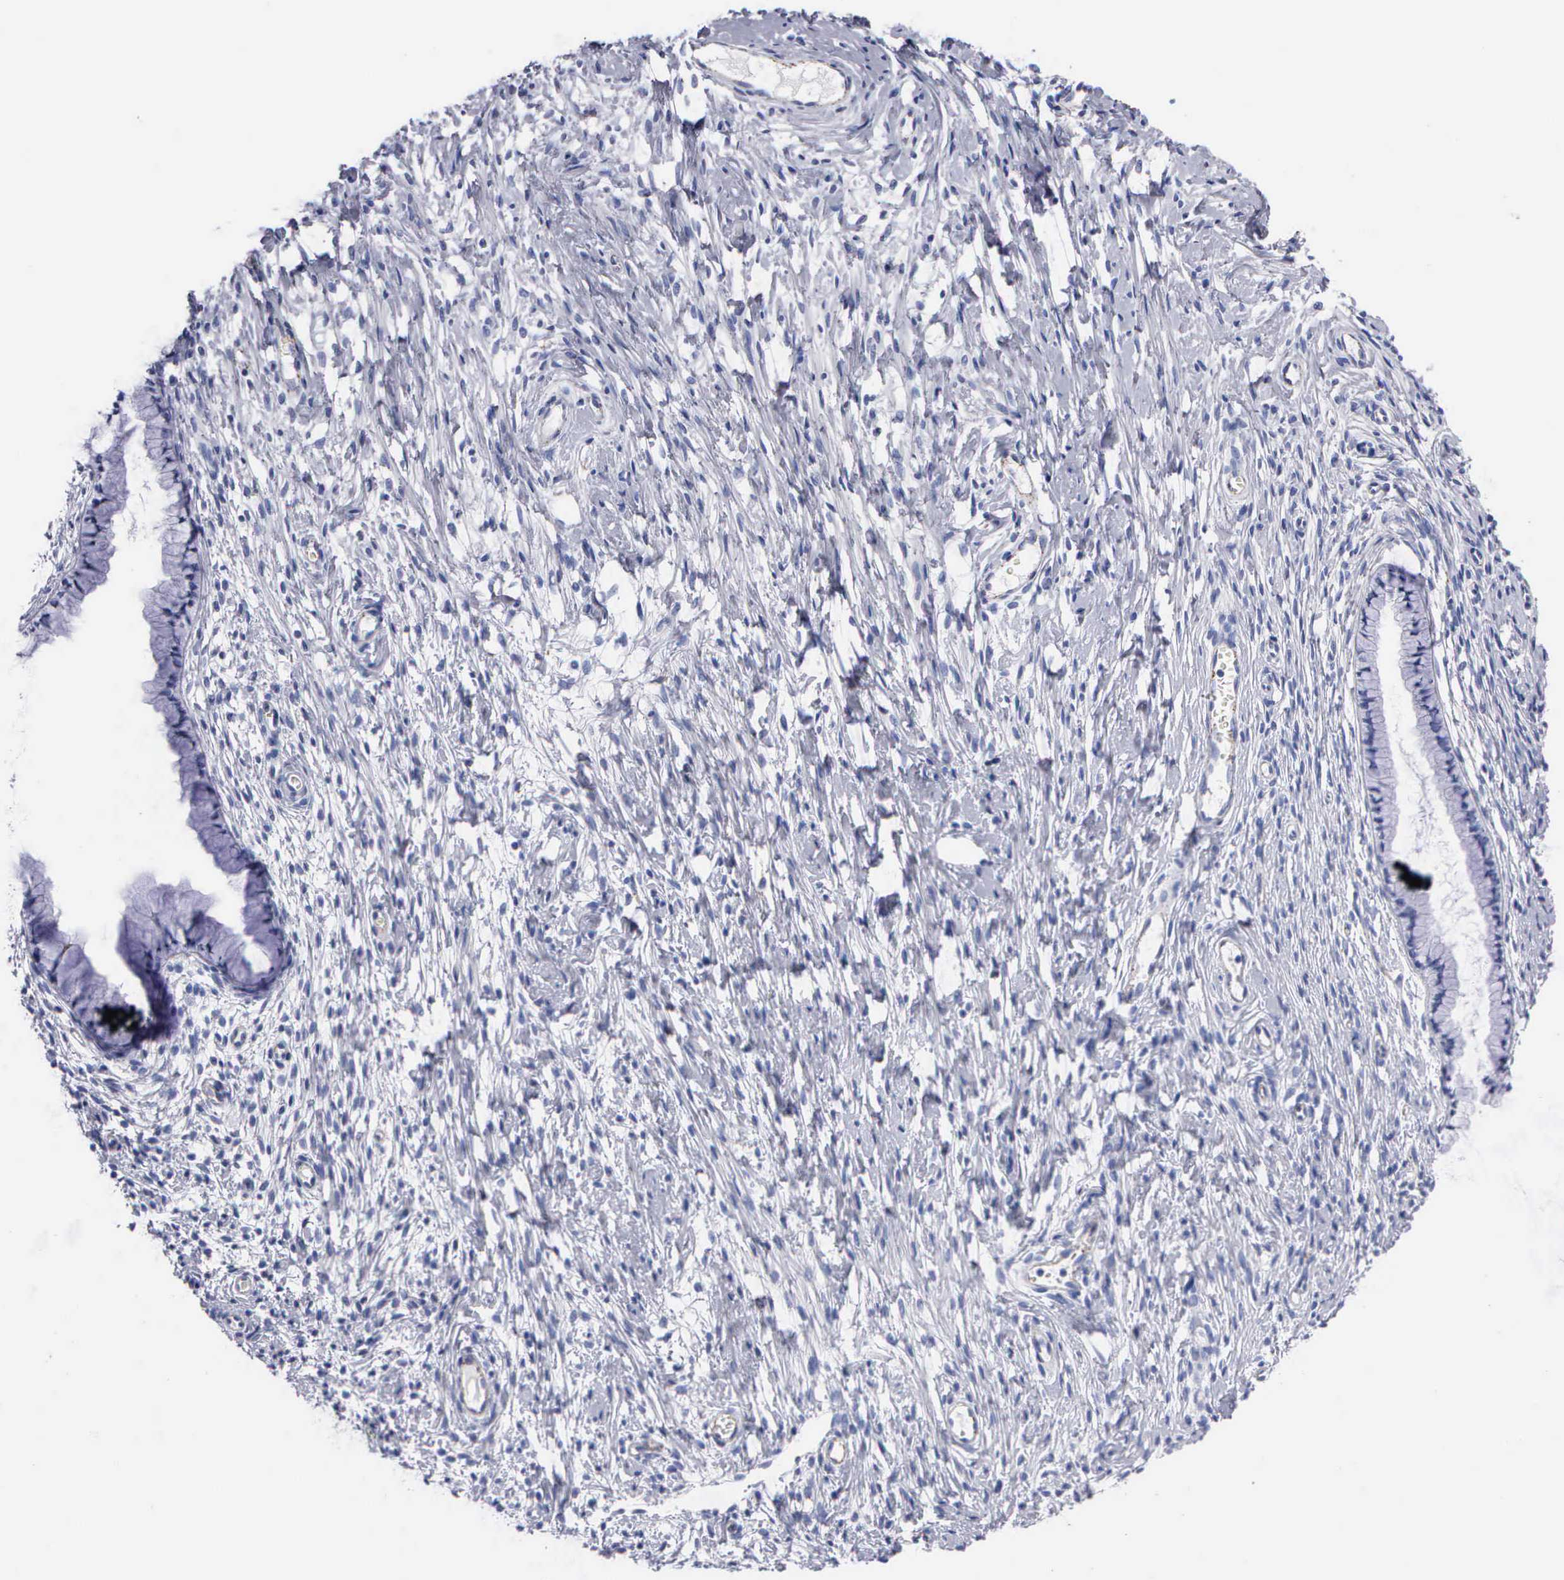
{"staining": {"intensity": "negative", "quantity": "none", "location": "none"}, "tissue": "cervix", "cell_type": "Glandular cells", "image_type": "normal", "snomed": [{"axis": "morphology", "description": "Normal tissue, NOS"}, {"axis": "topography", "description": "Cervix"}], "caption": "High magnification brightfield microscopy of unremarkable cervix stained with DAB (3,3'-diaminobenzidine) (brown) and counterstained with hematoxylin (blue): glandular cells show no significant positivity.", "gene": "CTSL", "patient": {"sex": "female", "age": 70}}